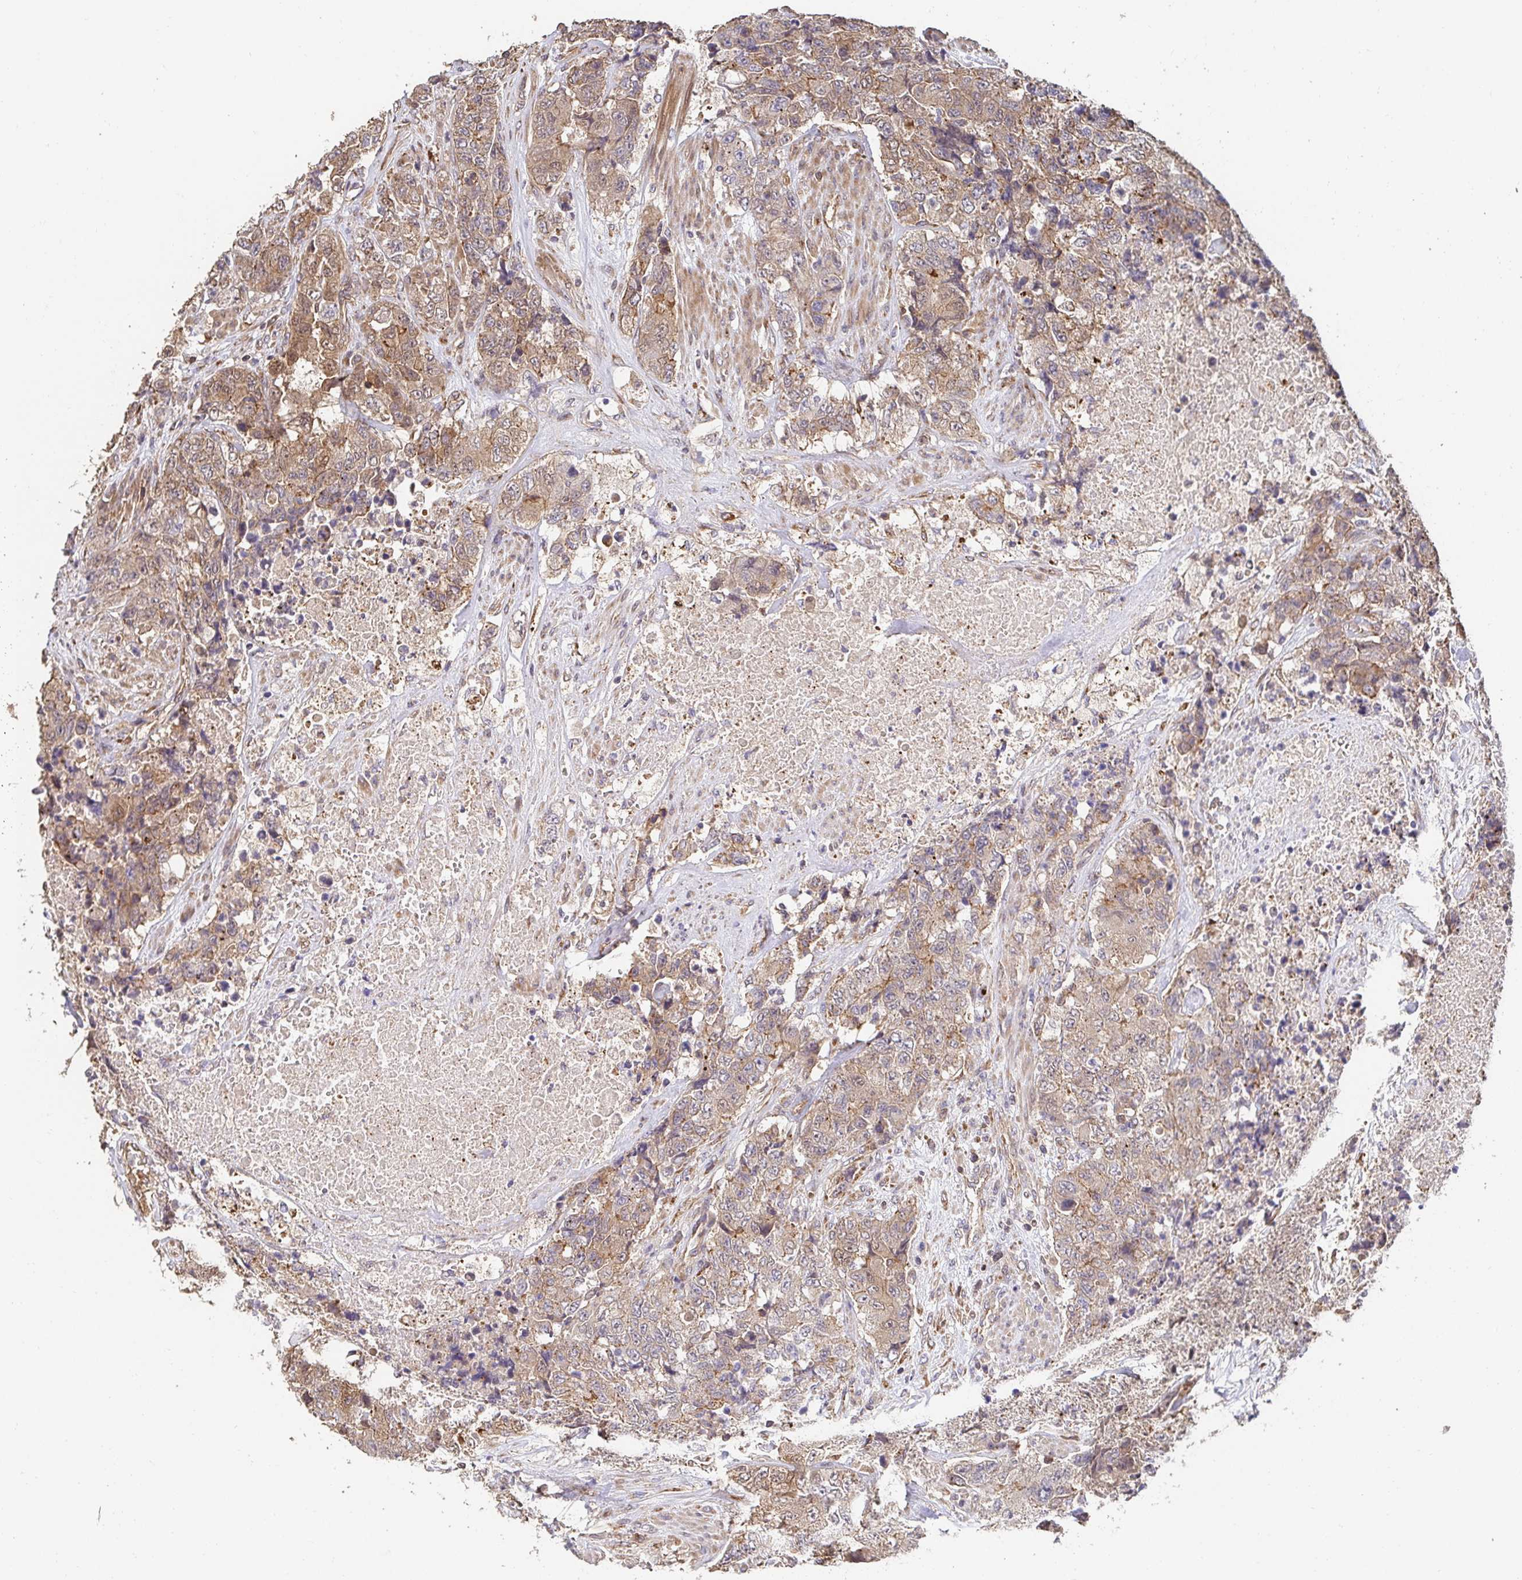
{"staining": {"intensity": "moderate", "quantity": ">75%", "location": "cytoplasmic/membranous"}, "tissue": "urothelial cancer", "cell_type": "Tumor cells", "image_type": "cancer", "snomed": [{"axis": "morphology", "description": "Urothelial carcinoma, High grade"}, {"axis": "topography", "description": "Urinary bladder"}], "caption": "Urothelial carcinoma (high-grade) stained with a protein marker shows moderate staining in tumor cells.", "gene": "APBB1", "patient": {"sex": "female", "age": 78}}